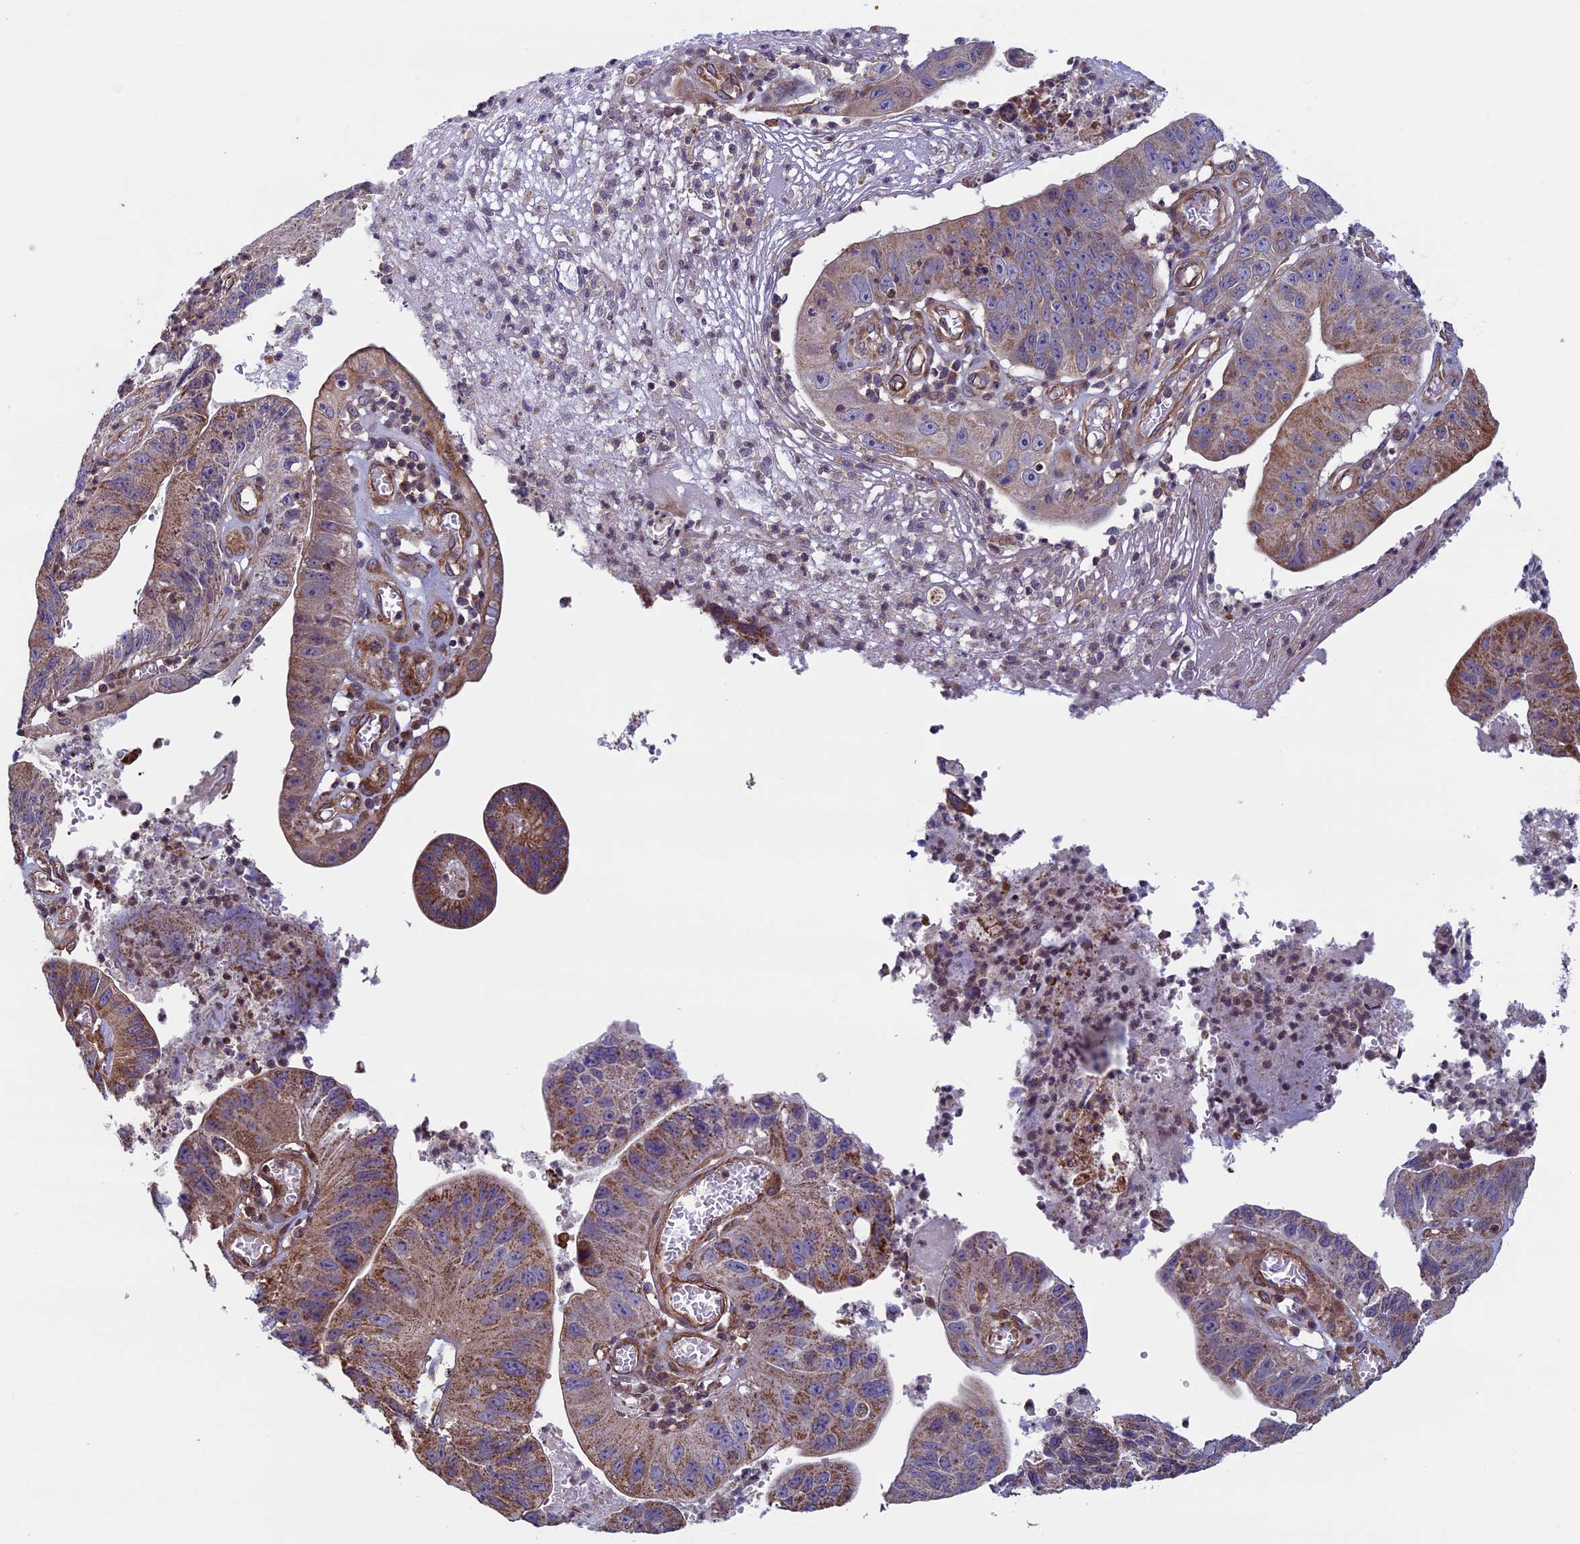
{"staining": {"intensity": "moderate", "quantity": ">75%", "location": "cytoplasmic/membranous"}, "tissue": "stomach cancer", "cell_type": "Tumor cells", "image_type": "cancer", "snomed": [{"axis": "morphology", "description": "Adenocarcinoma, NOS"}, {"axis": "topography", "description": "Stomach"}], "caption": "This is an image of immunohistochemistry (IHC) staining of stomach adenocarcinoma, which shows moderate staining in the cytoplasmic/membranous of tumor cells.", "gene": "CCDC8", "patient": {"sex": "male", "age": 59}}